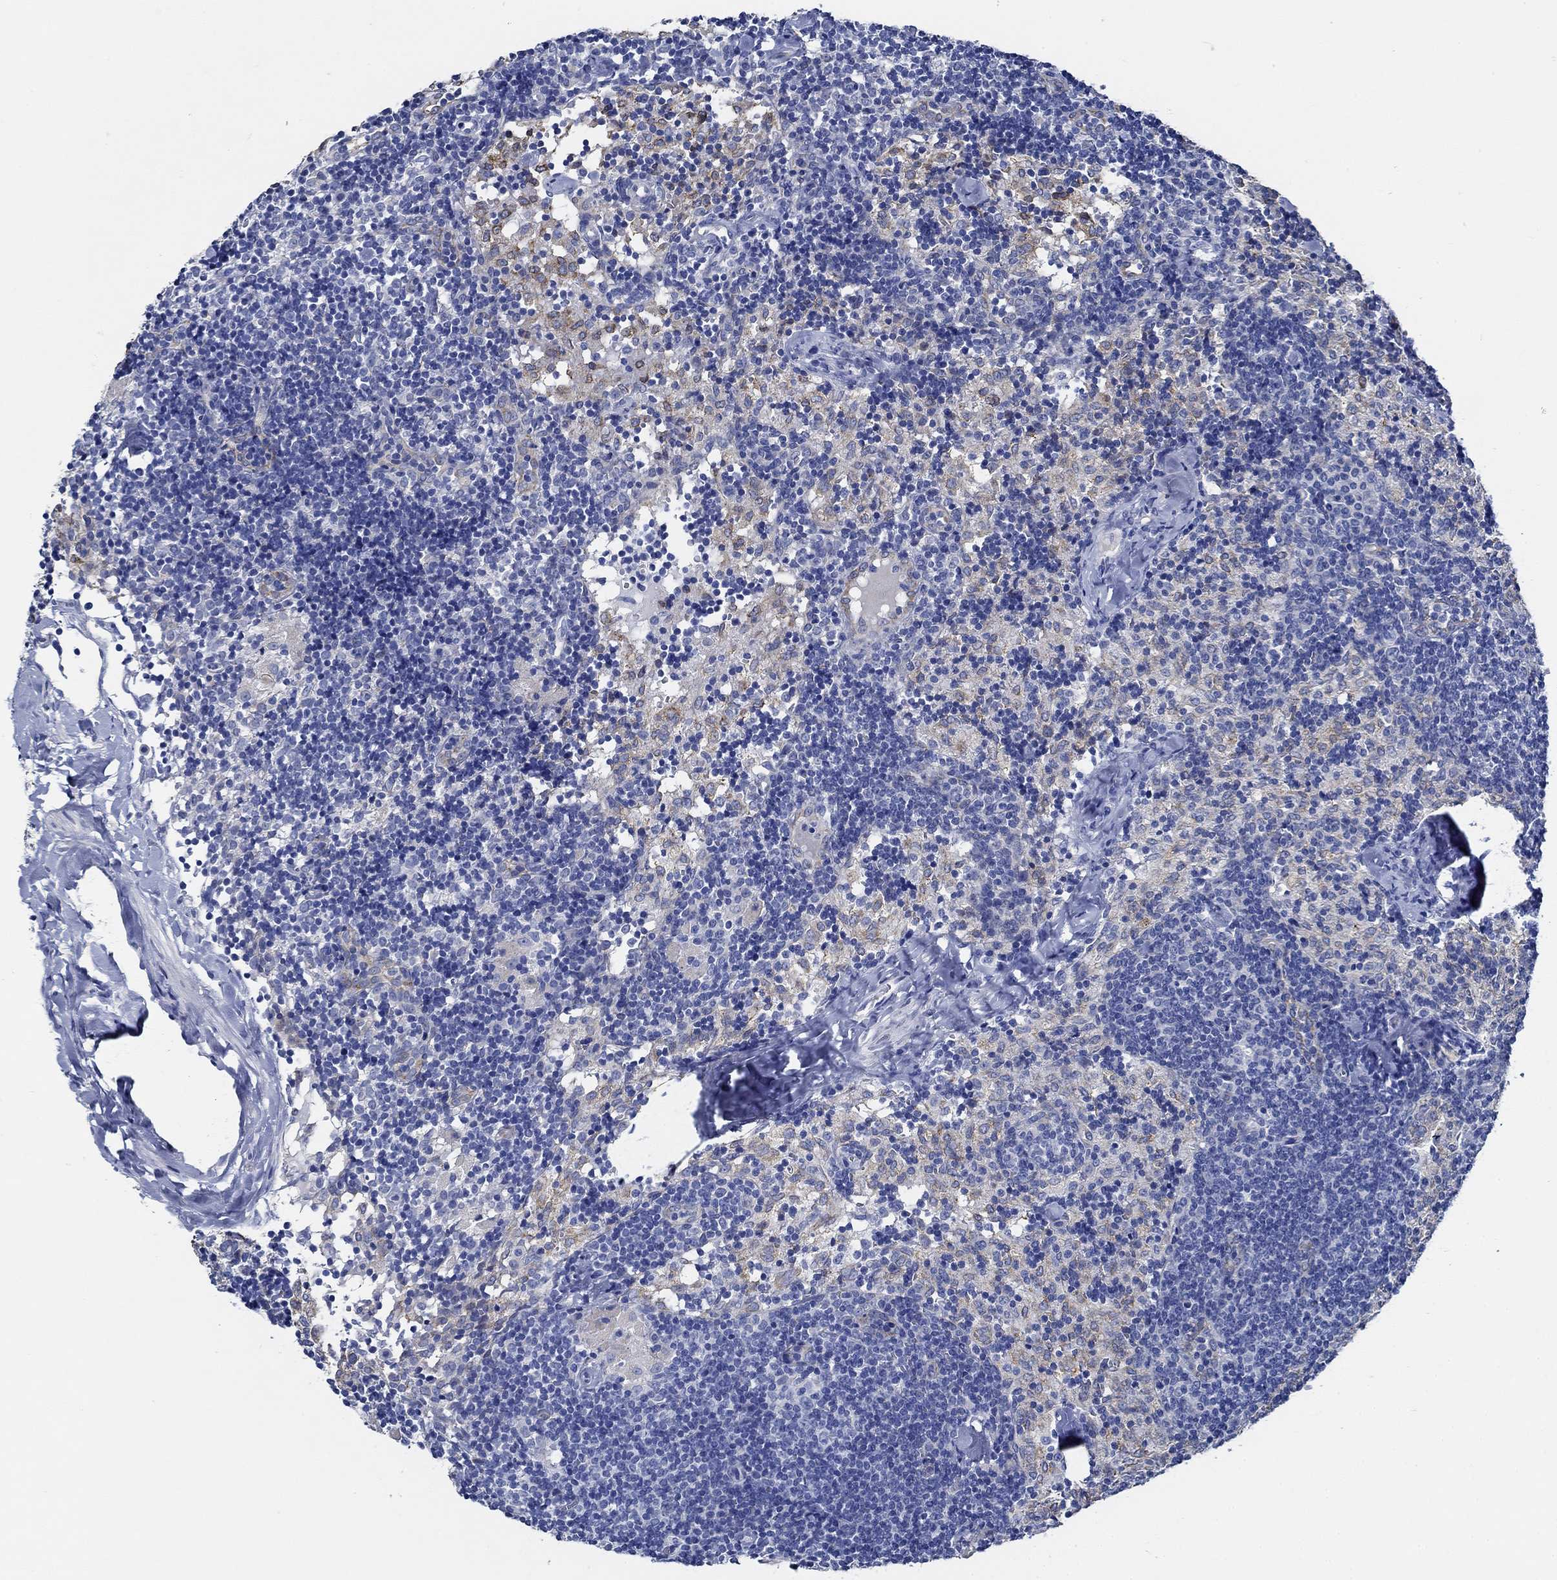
{"staining": {"intensity": "weak", "quantity": "<25%", "location": "cytoplasmic/membranous"}, "tissue": "lymph node", "cell_type": "Germinal center cells", "image_type": "normal", "snomed": [{"axis": "morphology", "description": "Normal tissue, NOS"}, {"axis": "topography", "description": "Lymph node"}], "caption": "Protein analysis of benign lymph node shows no significant expression in germinal center cells.", "gene": "HECW2", "patient": {"sex": "female", "age": 52}}